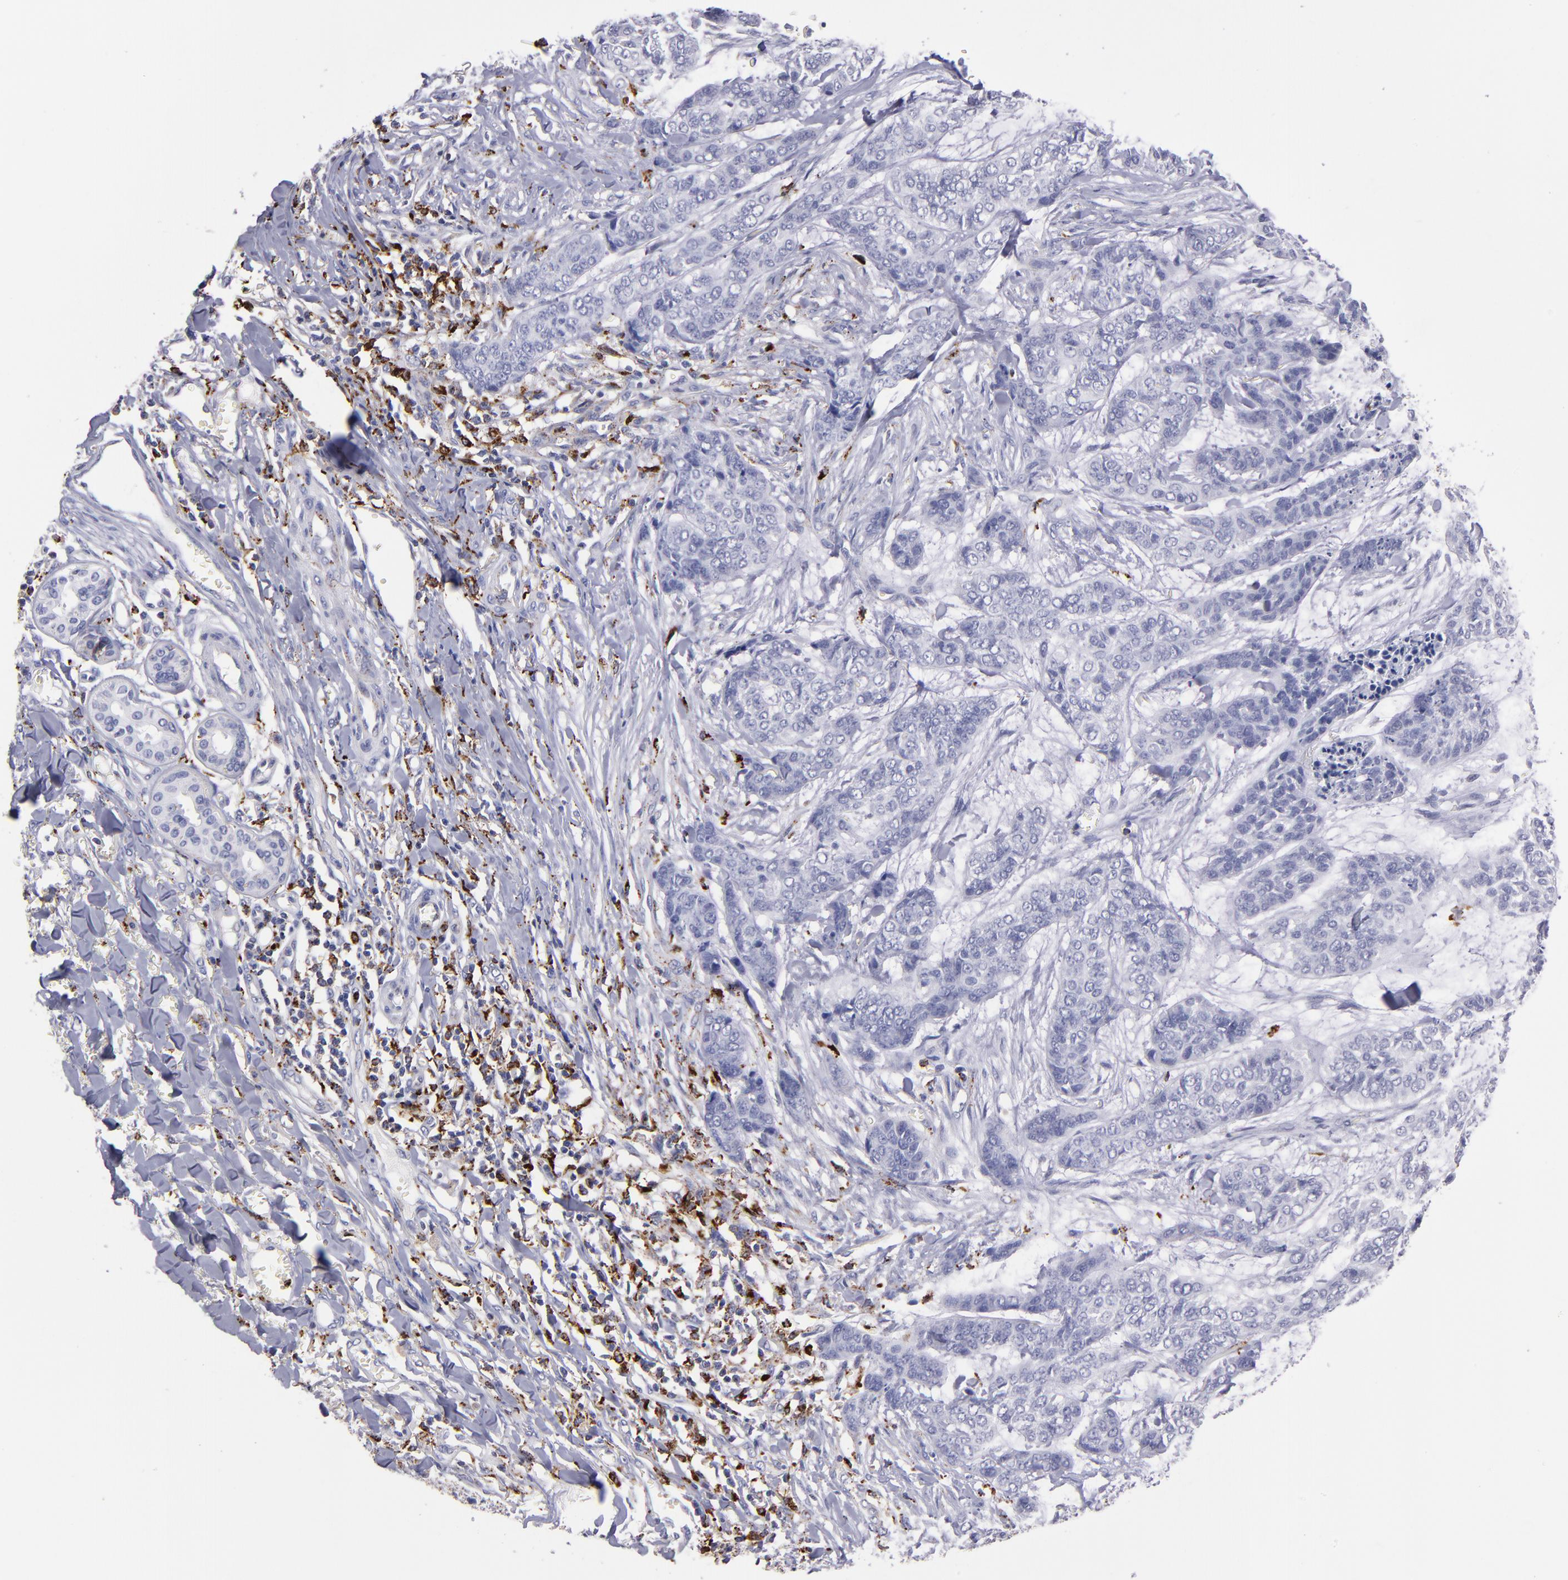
{"staining": {"intensity": "negative", "quantity": "none", "location": "none"}, "tissue": "skin cancer", "cell_type": "Tumor cells", "image_type": "cancer", "snomed": [{"axis": "morphology", "description": "Basal cell carcinoma"}, {"axis": "topography", "description": "Skin"}], "caption": "The photomicrograph exhibits no significant expression in tumor cells of skin cancer.", "gene": "CTSS", "patient": {"sex": "female", "age": 64}}